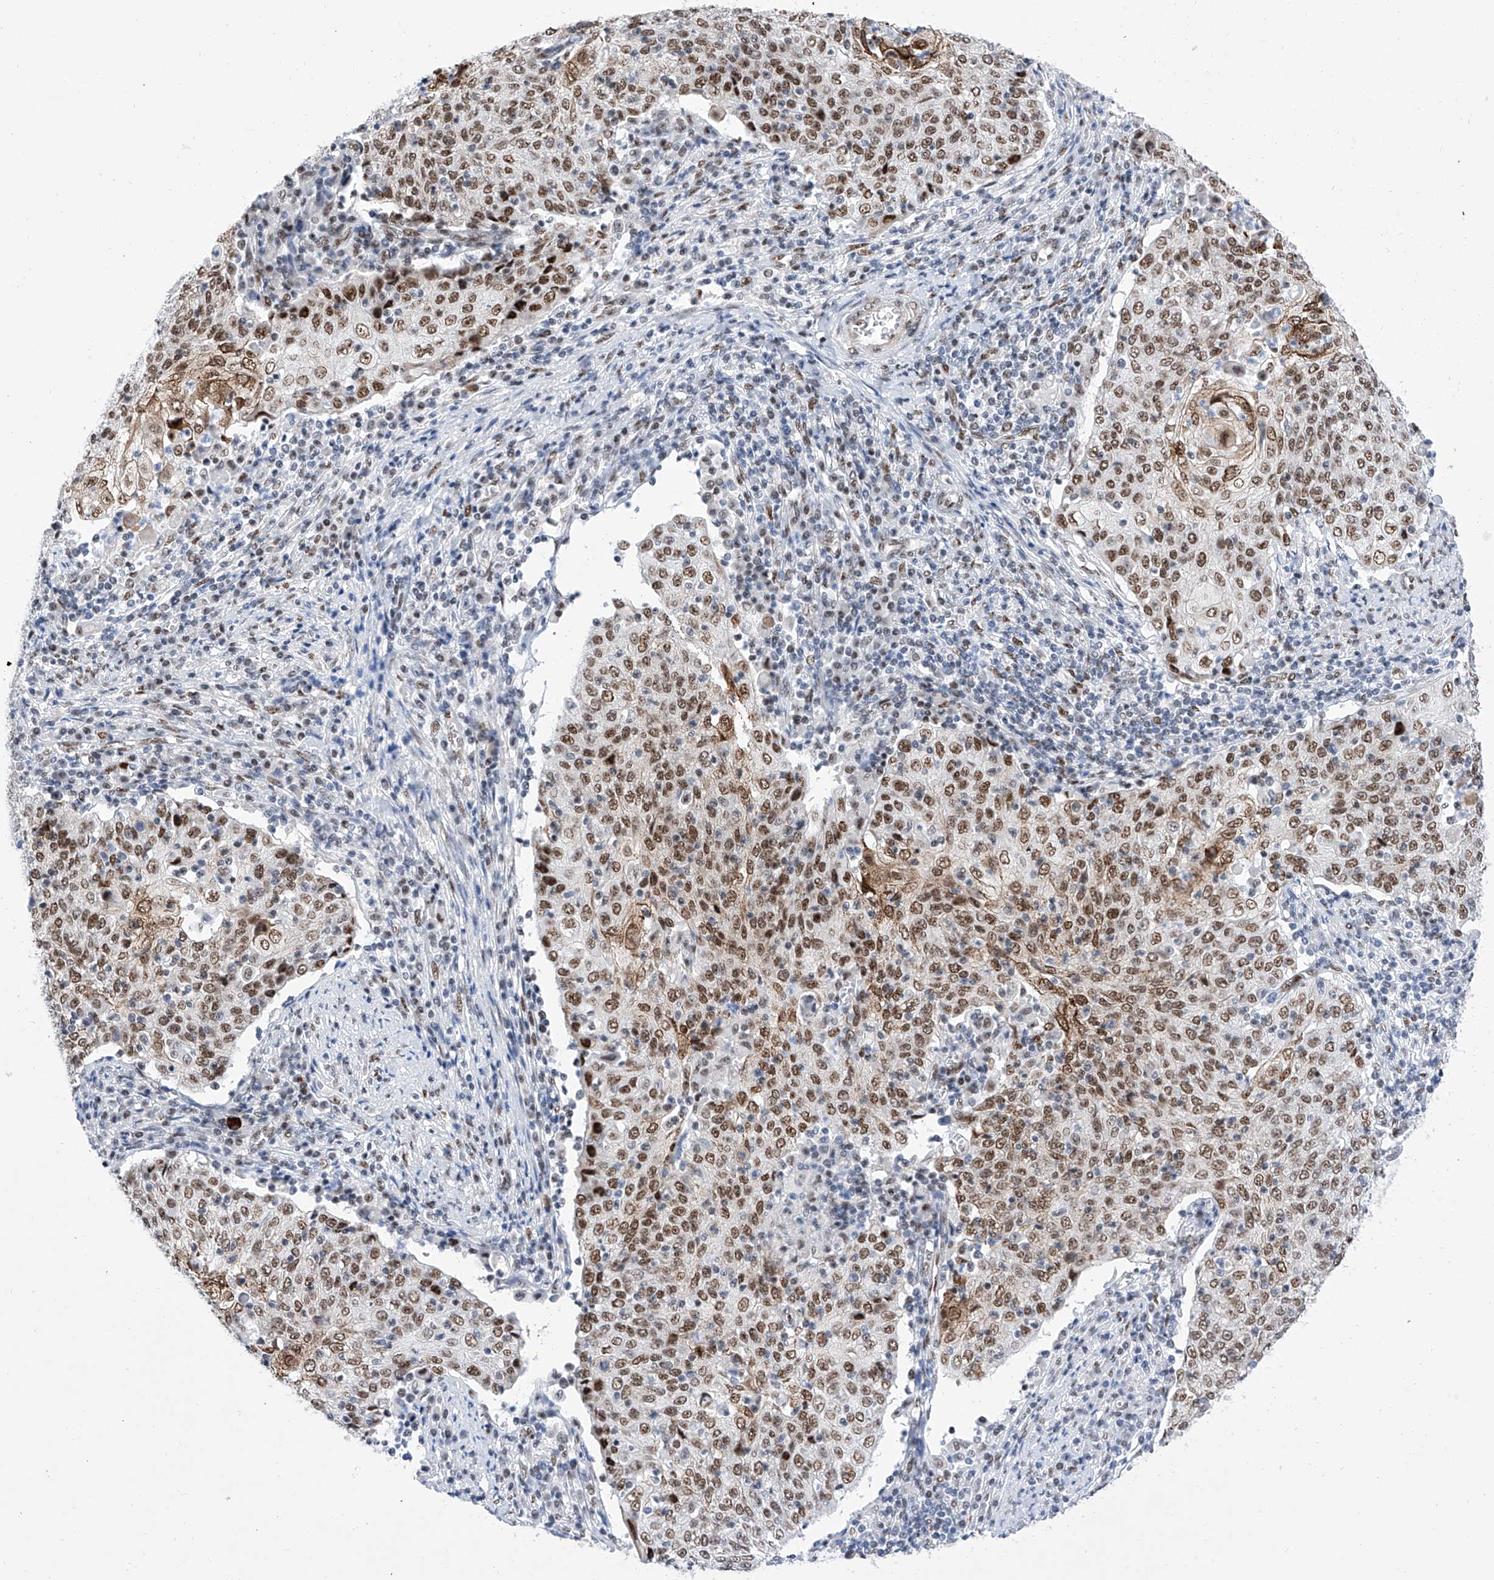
{"staining": {"intensity": "moderate", "quantity": ">75%", "location": "cytoplasmic/membranous"}, "tissue": "cervical cancer", "cell_type": "Tumor cells", "image_type": "cancer", "snomed": [{"axis": "morphology", "description": "Squamous cell carcinoma, NOS"}, {"axis": "topography", "description": "Cervix"}], "caption": "Moderate cytoplasmic/membranous positivity is seen in about >75% of tumor cells in cervical cancer.", "gene": "ATN1", "patient": {"sex": "female", "age": 48}}